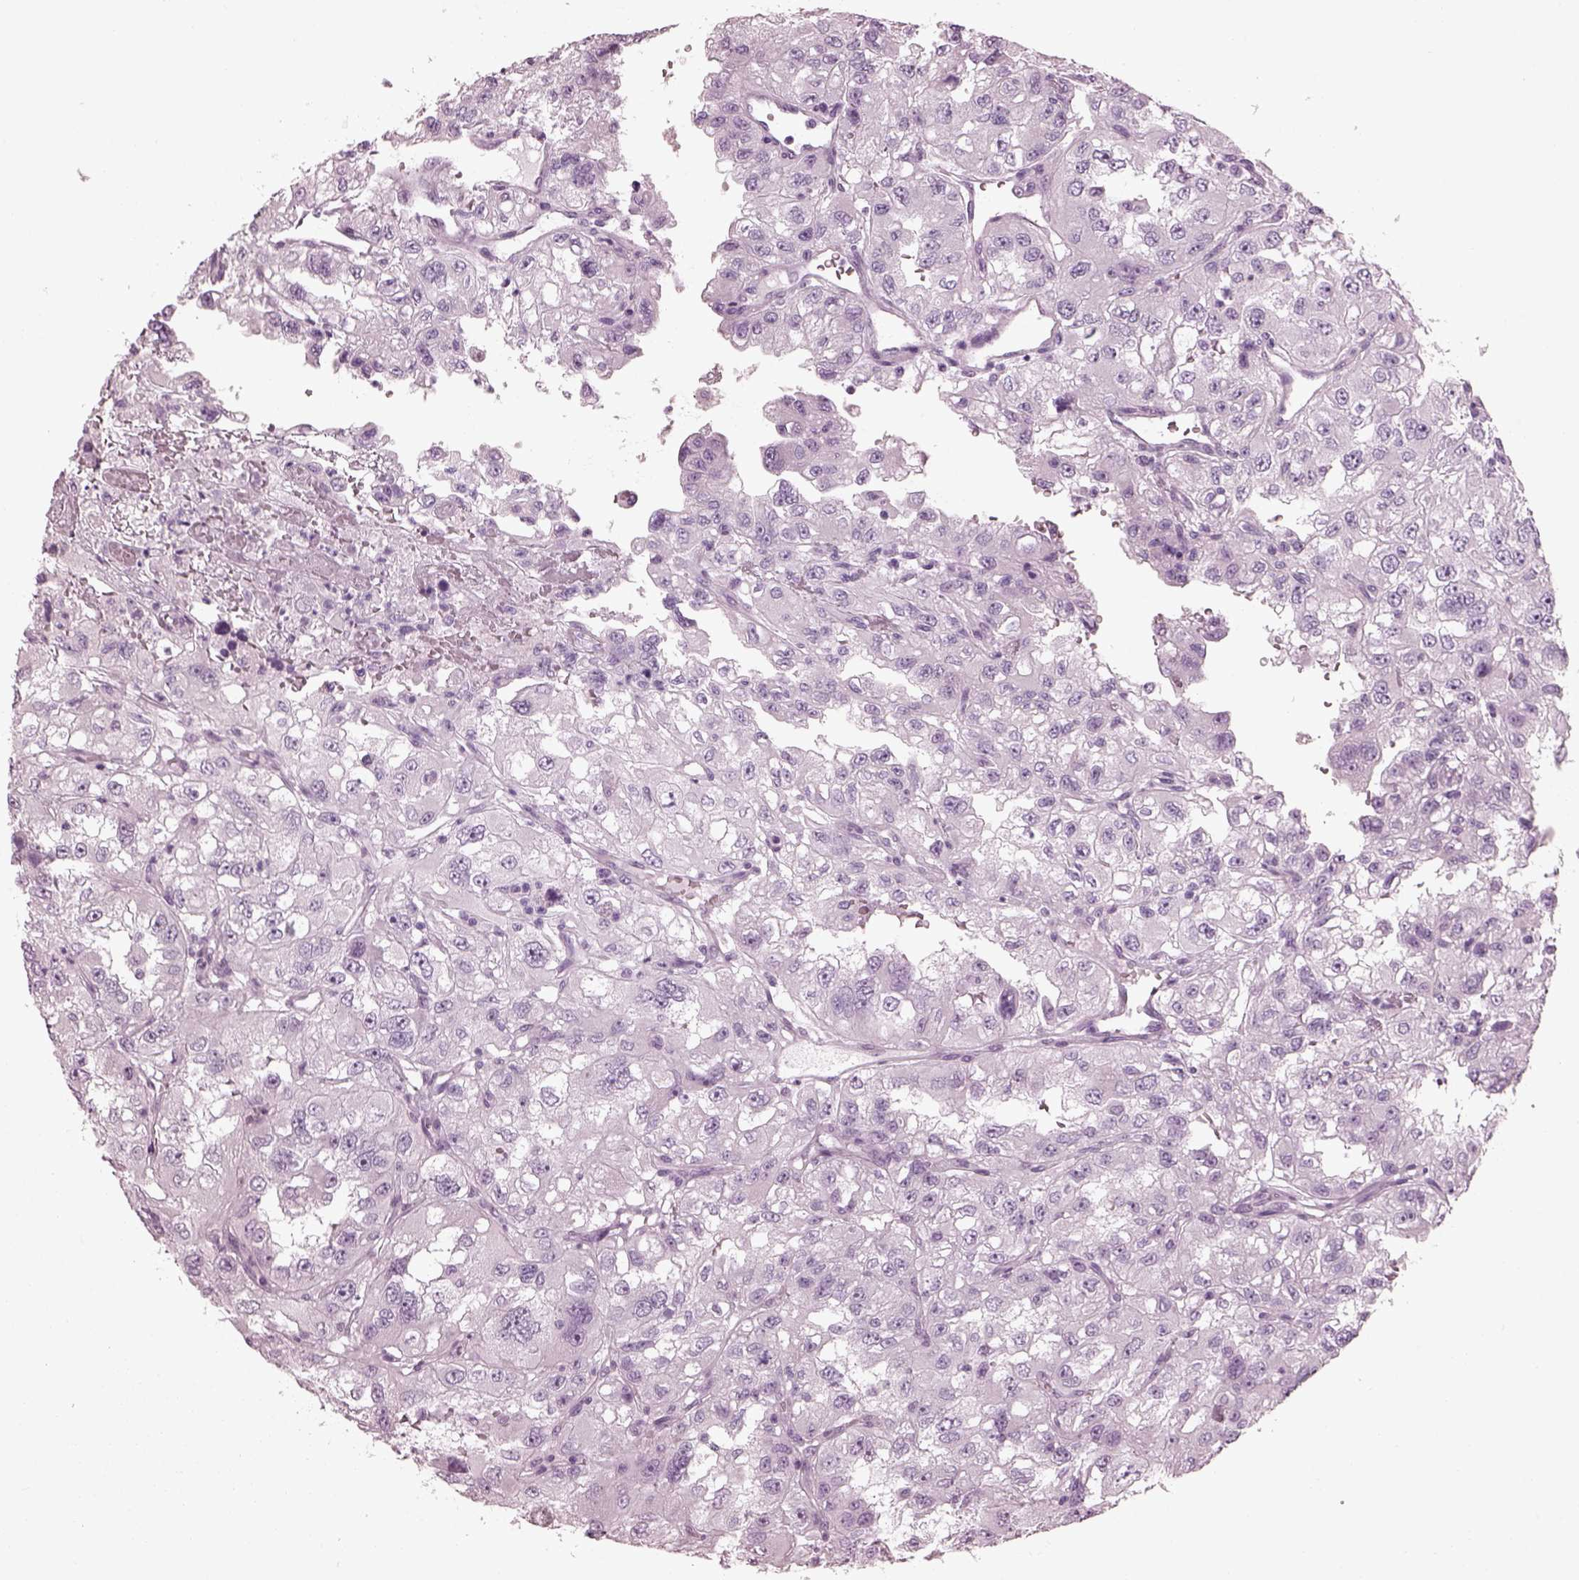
{"staining": {"intensity": "negative", "quantity": "none", "location": "none"}, "tissue": "renal cancer", "cell_type": "Tumor cells", "image_type": "cancer", "snomed": [{"axis": "morphology", "description": "Adenocarcinoma, NOS"}, {"axis": "topography", "description": "Kidney"}], "caption": "Immunohistochemistry (IHC) micrograph of renal cancer stained for a protein (brown), which reveals no expression in tumor cells.", "gene": "PDC", "patient": {"sex": "male", "age": 64}}